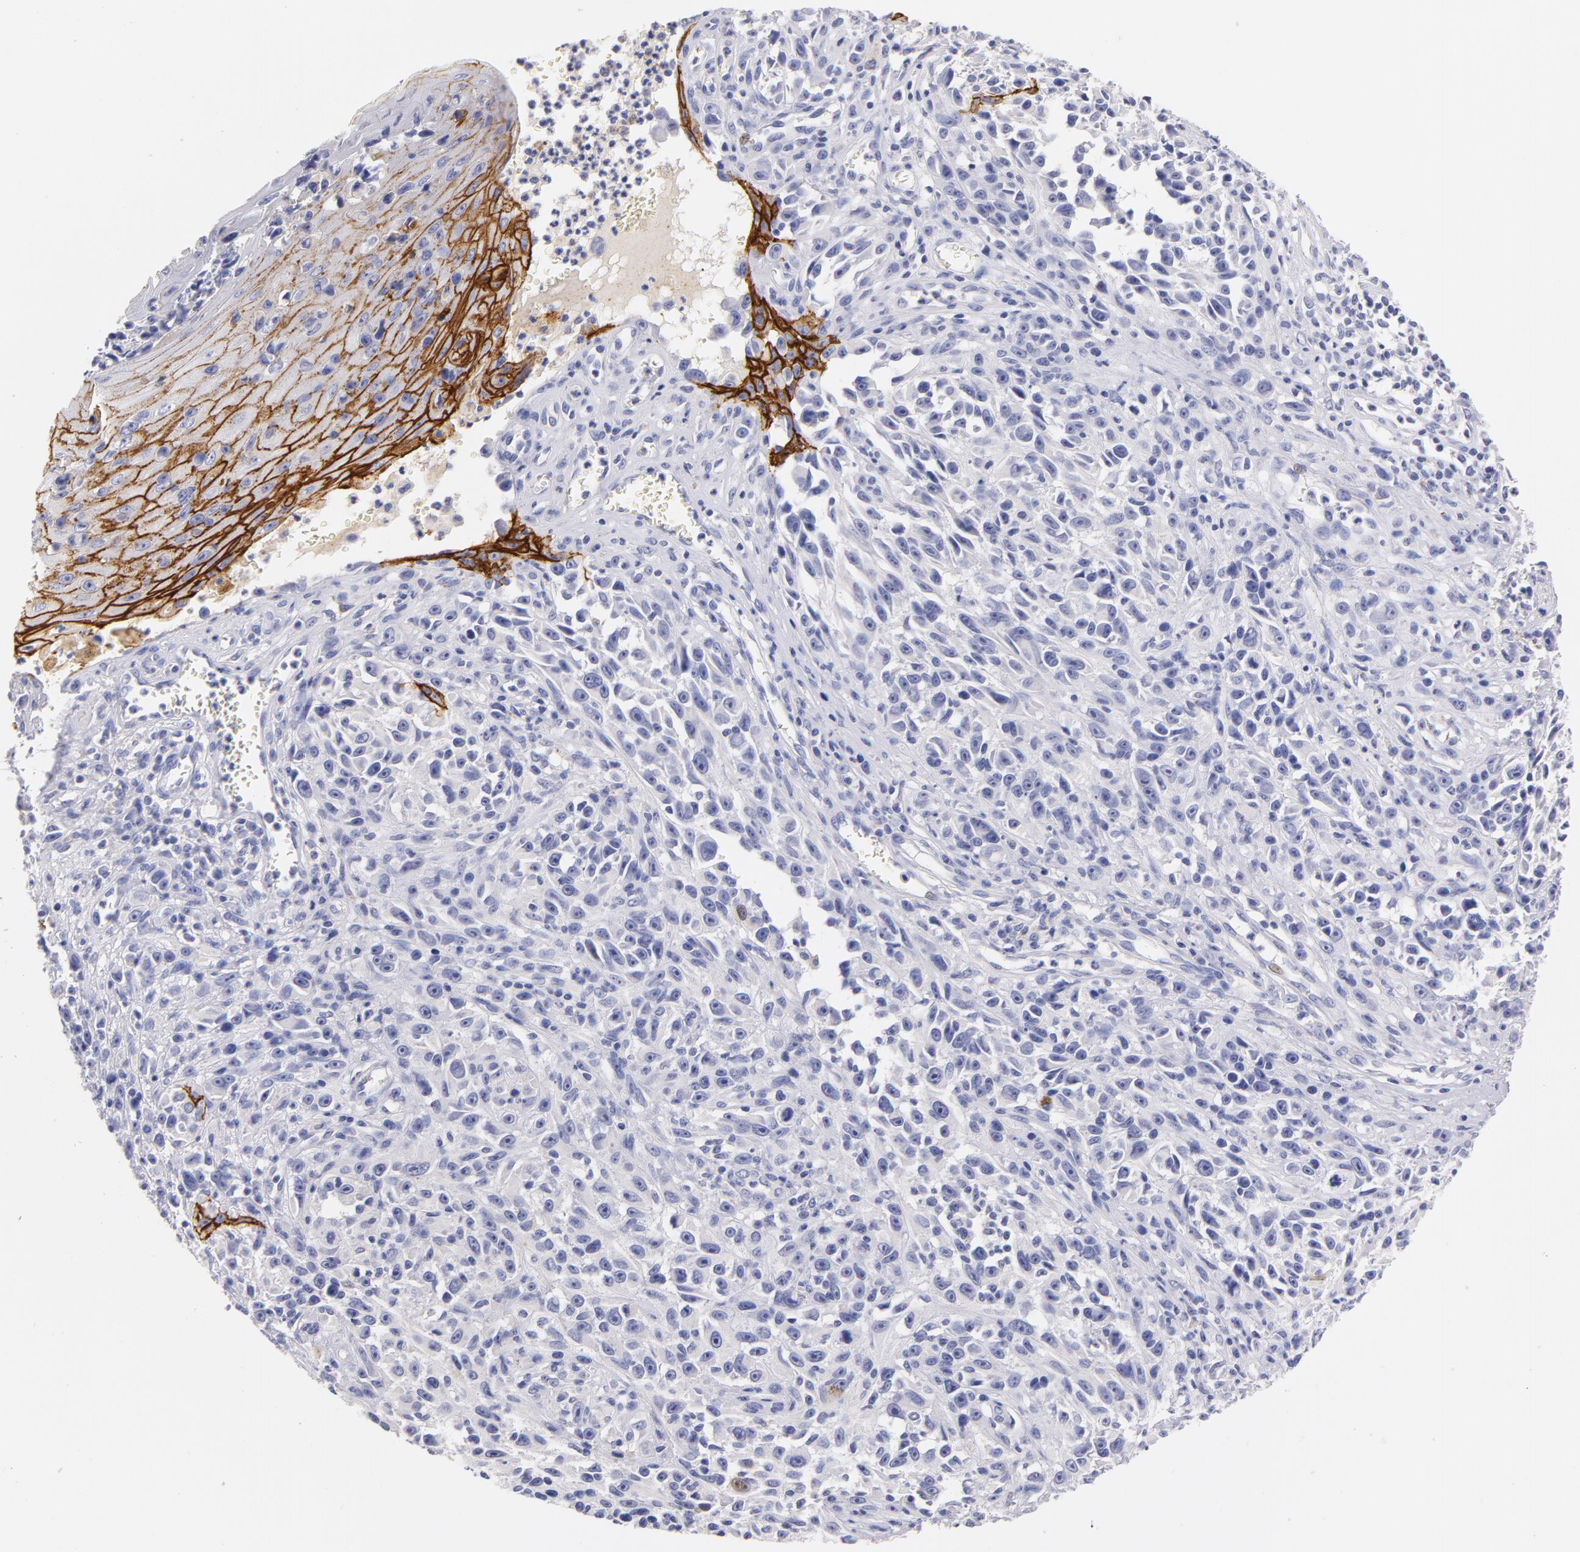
{"staining": {"intensity": "negative", "quantity": "none", "location": "none"}, "tissue": "melanoma", "cell_type": "Tumor cells", "image_type": "cancer", "snomed": [{"axis": "morphology", "description": "Malignant melanoma, NOS"}, {"axis": "topography", "description": "Skin"}], "caption": "This image is of malignant melanoma stained with immunohistochemistry (IHC) to label a protein in brown with the nuclei are counter-stained blue. There is no expression in tumor cells.", "gene": "CD44", "patient": {"sex": "female", "age": 82}}